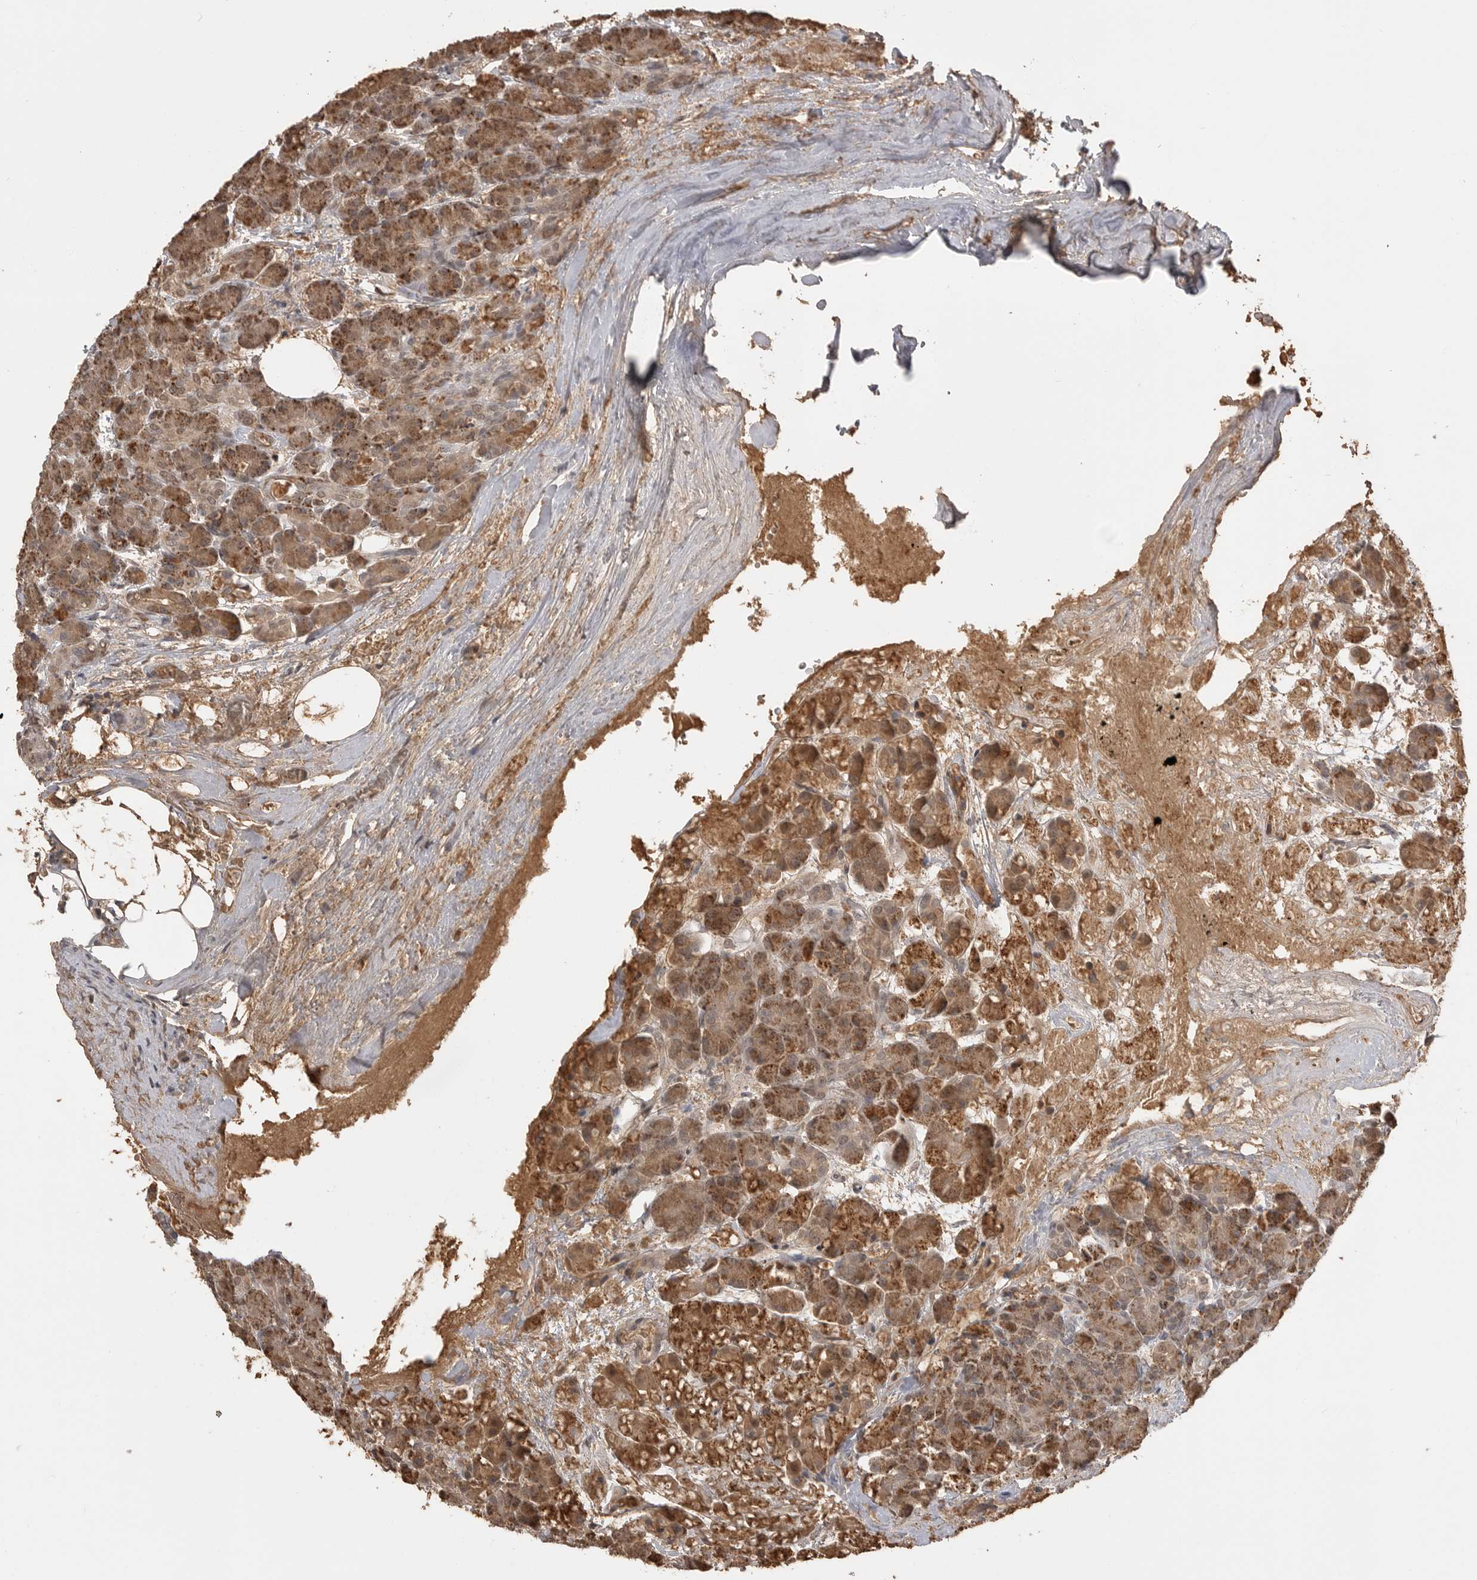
{"staining": {"intensity": "moderate", "quantity": ">75%", "location": "cytoplasmic/membranous"}, "tissue": "pancreas", "cell_type": "Exocrine glandular cells", "image_type": "normal", "snomed": [{"axis": "morphology", "description": "Normal tissue, NOS"}, {"axis": "topography", "description": "Pancreas"}], "caption": "A medium amount of moderate cytoplasmic/membranous expression is identified in about >75% of exocrine glandular cells in benign pancreas. The protein is shown in brown color, while the nuclei are stained blue.", "gene": "ASPSCR1", "patient": {"sex": "male", "age": 63}}